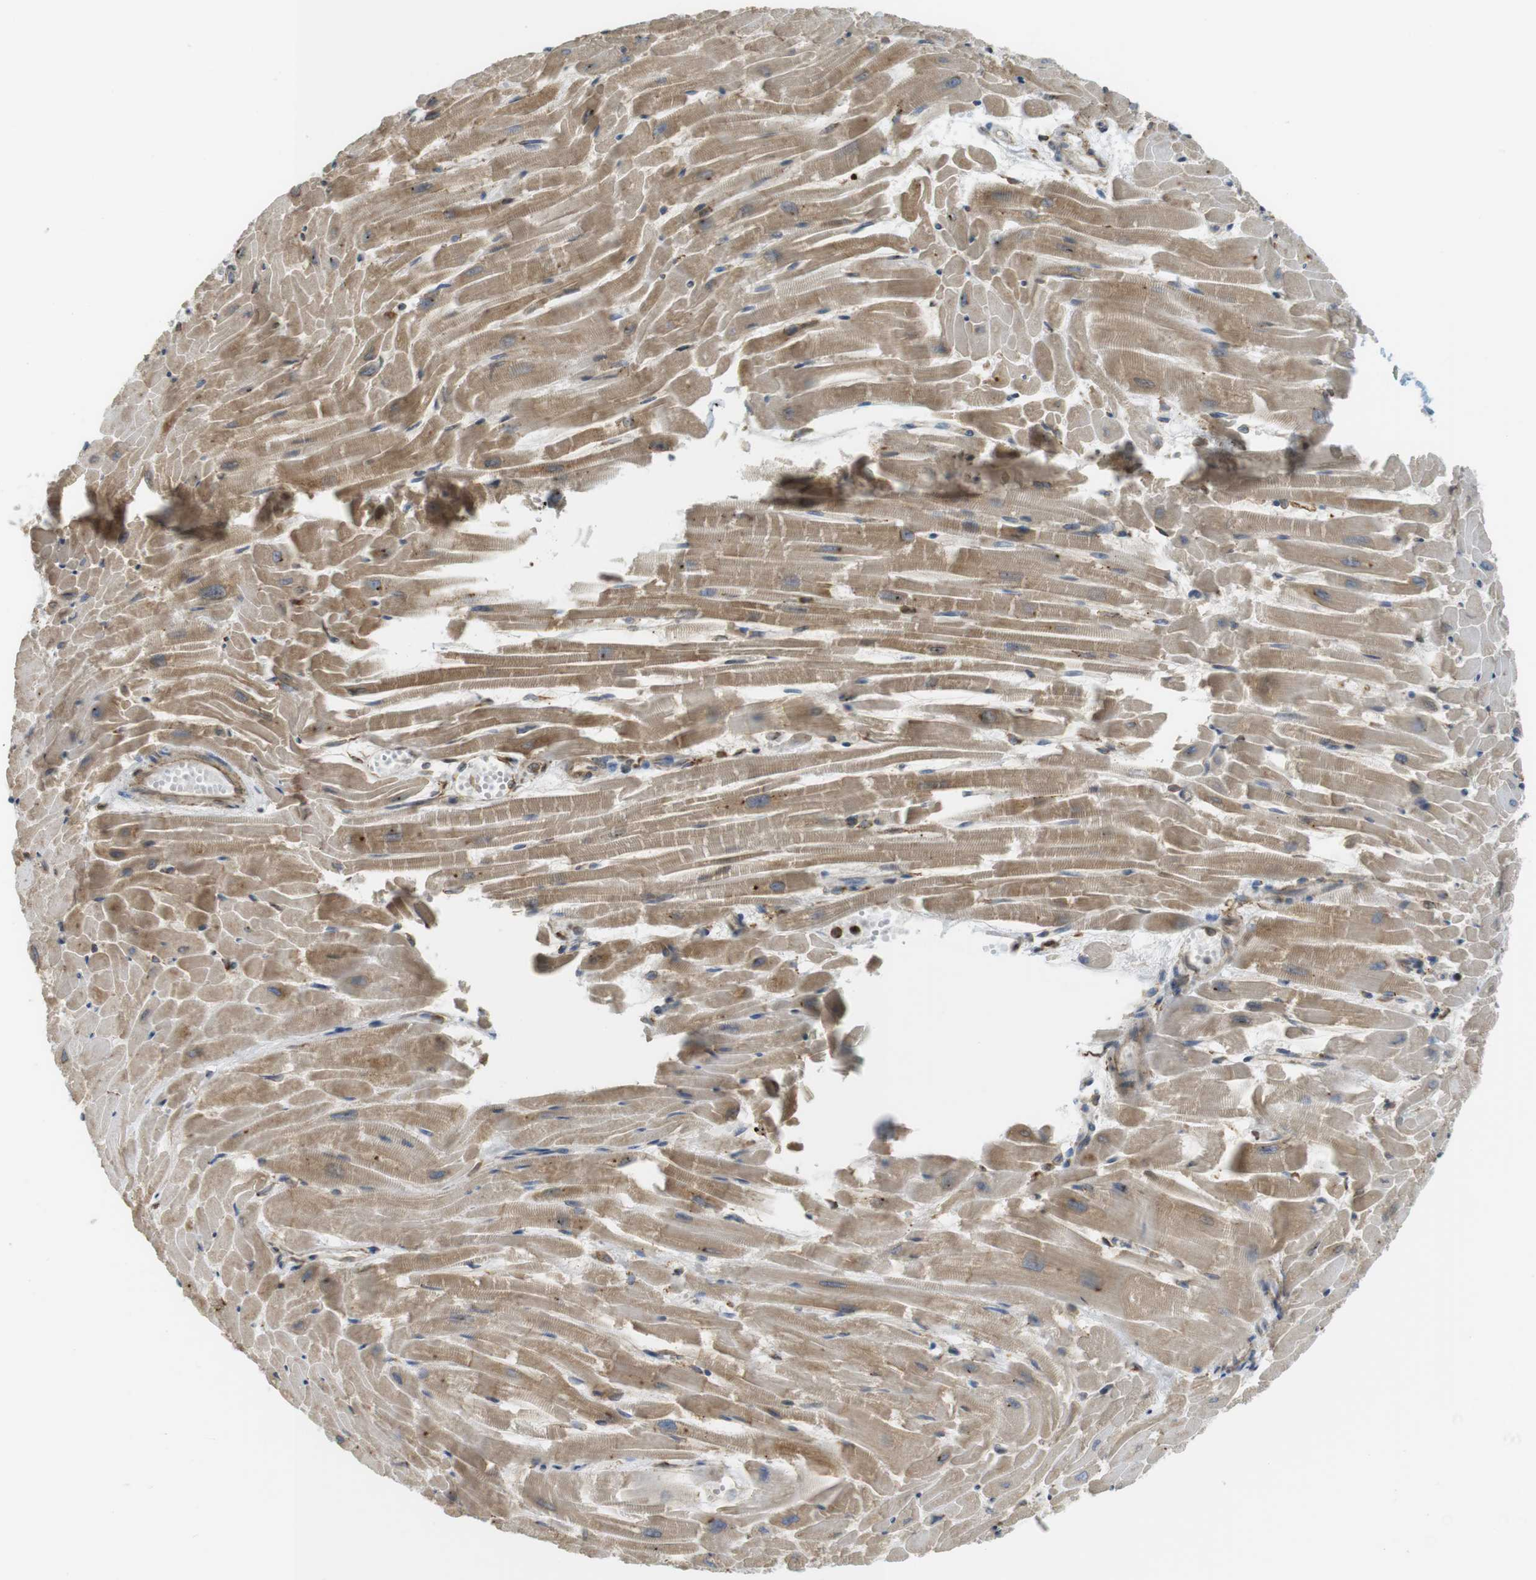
{"staining": {"intensity": "moderate", "quantity": "25%-75%", "location": "cytoplasmic/membranous"}, "tissue": "heart muscle", "cell_type": "Cardiomyocytes", "image_type": "normal", "snomed": [{"axis": "morphology", "description": "Normal tissue, NOS"}, {"axis": "topography", "description": "Heart"}], "caption": "This is a histology image of immunohistochemistry (IHC) staining of normal heart muscle, which shows moderate staining in the cytoplasmic/membranous of cardiomyocytes.", "gene": "MBOAT2", "patient": {"sex": "female", "age": 19}}